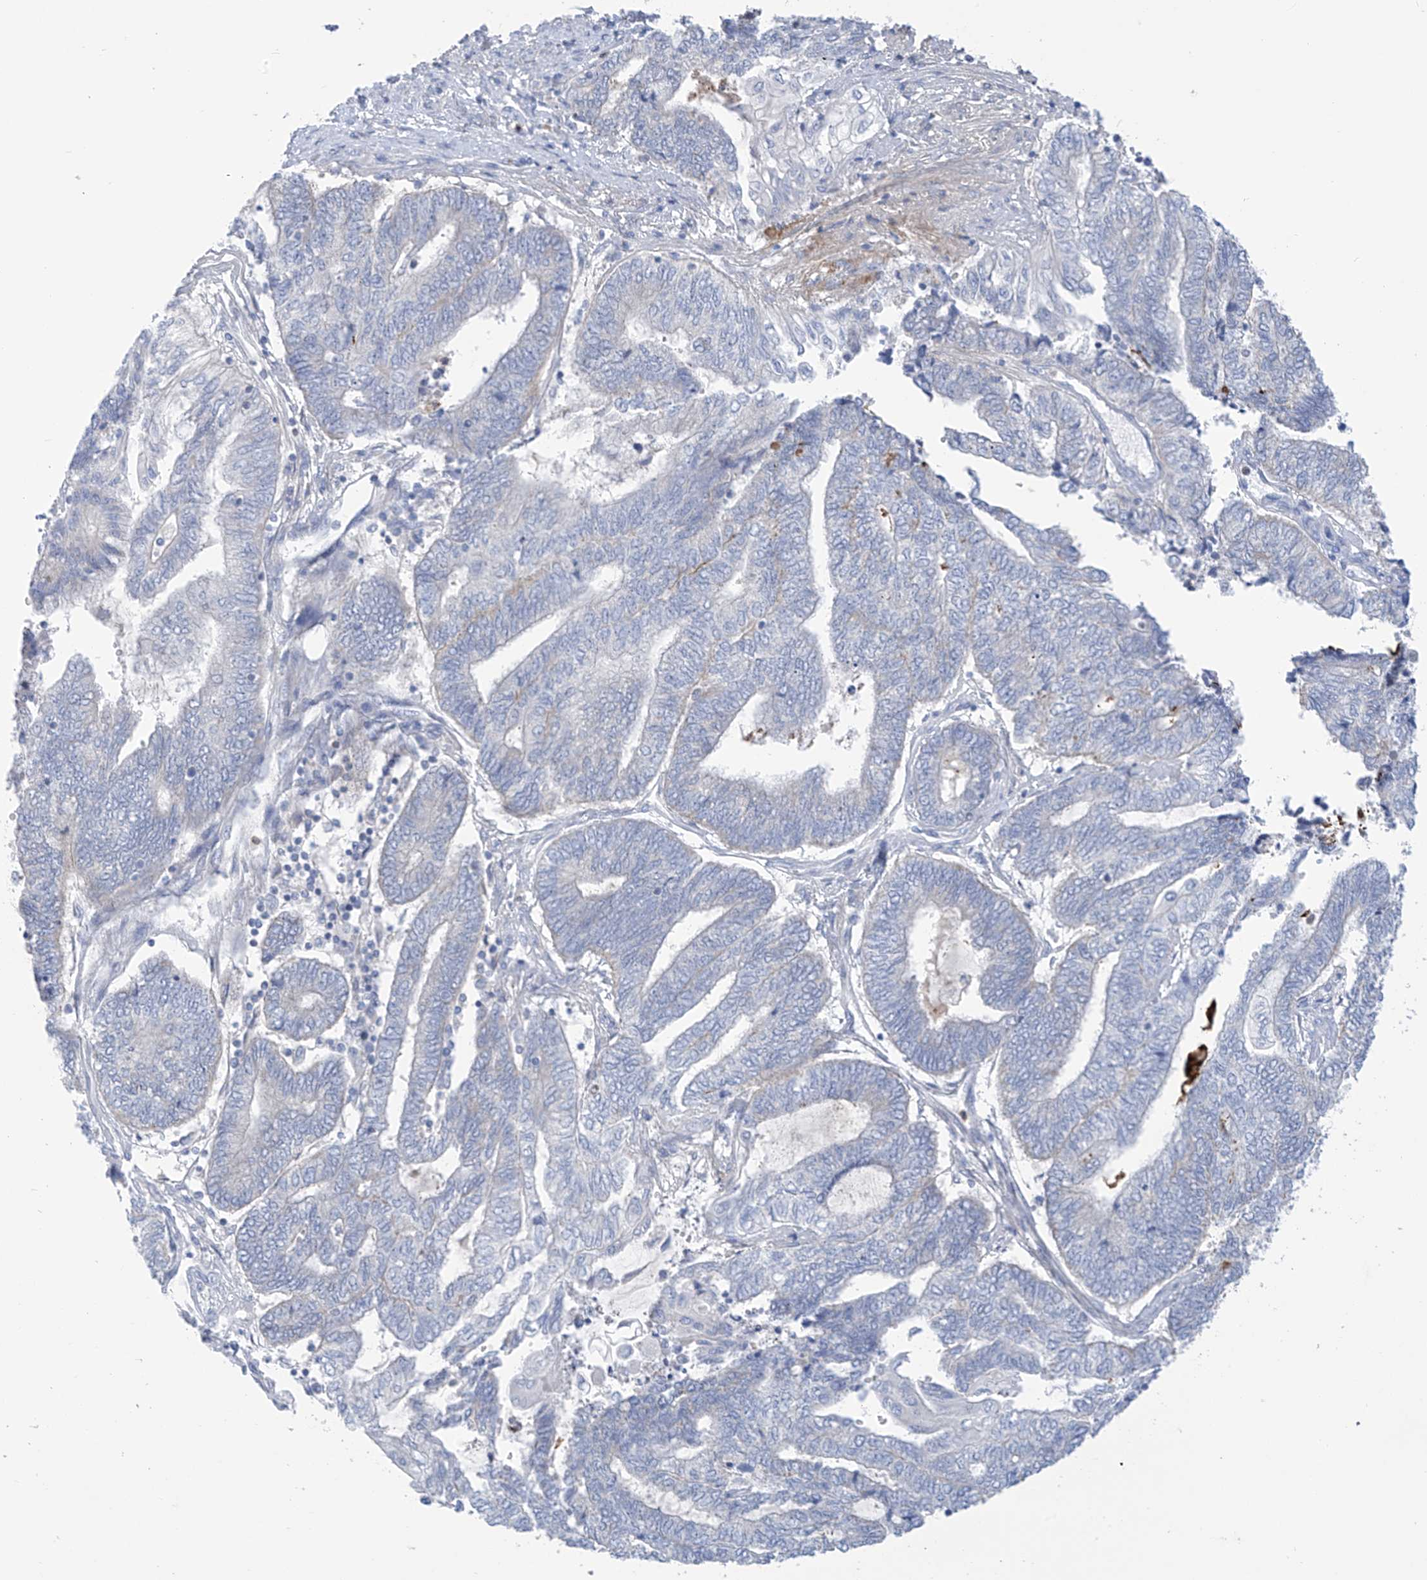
{"staining": {"intensity": "negative", "quantity": "none", "location": "none"}, "tissue": "endometrial cancer", "cell_type": "Tumor cells", "image_type": "cancer", "snomed": [{"axis": "morphology", "description": "Adenocarcinoma, NOS"}, {"axis": "topography", "description": "Uterus"}, {"axis": "topography", "description": "Endometrium"}], "caption": "Immunohistochemistry of adenocarcinoma (endometrial) reveals no staining in tumor cells.", "gene": "FABP2", "patient": {"sex": "female", "age": 70}}